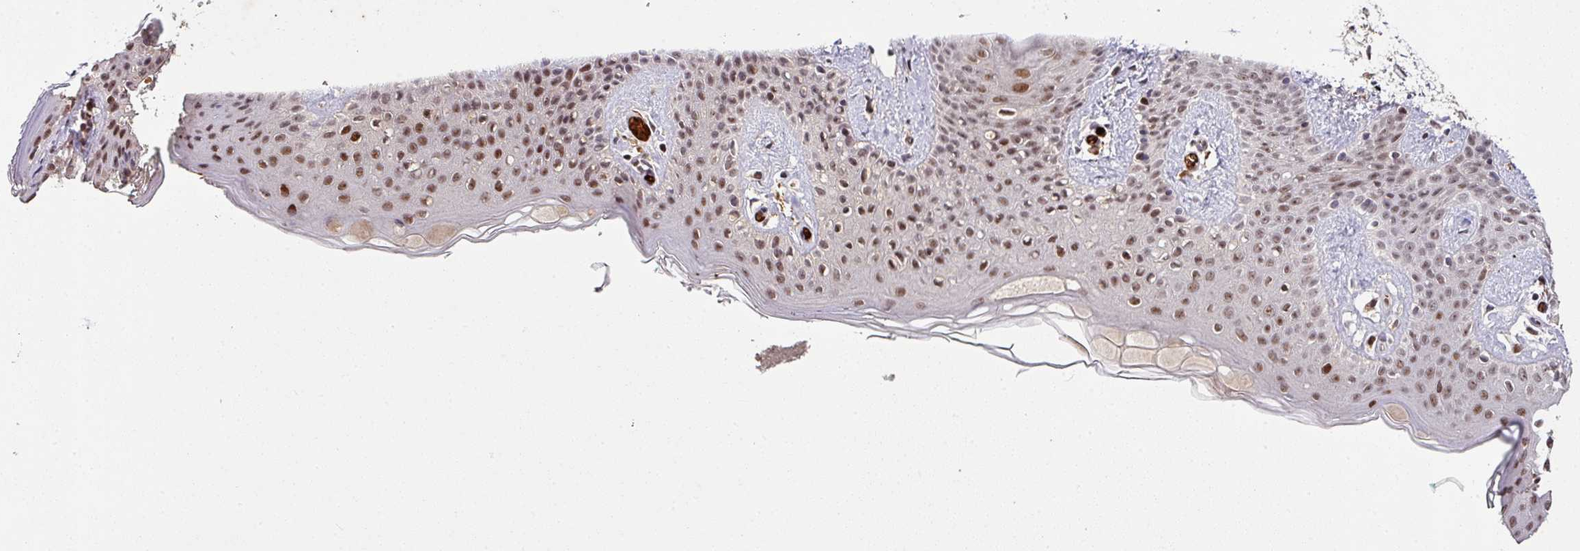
{"staining": {"intensity": "weak", "quantity": ">75%", "location": "cytoplasmic/membranous"}, "tissue": "skin", "cell_type": "Fibroblasts", "image_type": "normal", "snomed": [{"axis": "morphology", "description": "Normal tissue, NOS"}, {"axis": "topography", "description": "Skin"}], "caption": "About >75% of fibroblasts in unremarkable skin show weak cytoplasmic/membranous protein positivity as visualized by brown immunohistochemical staining.", "gene": "NEIL1", "patient": {"sex": "male", "age": 16}}